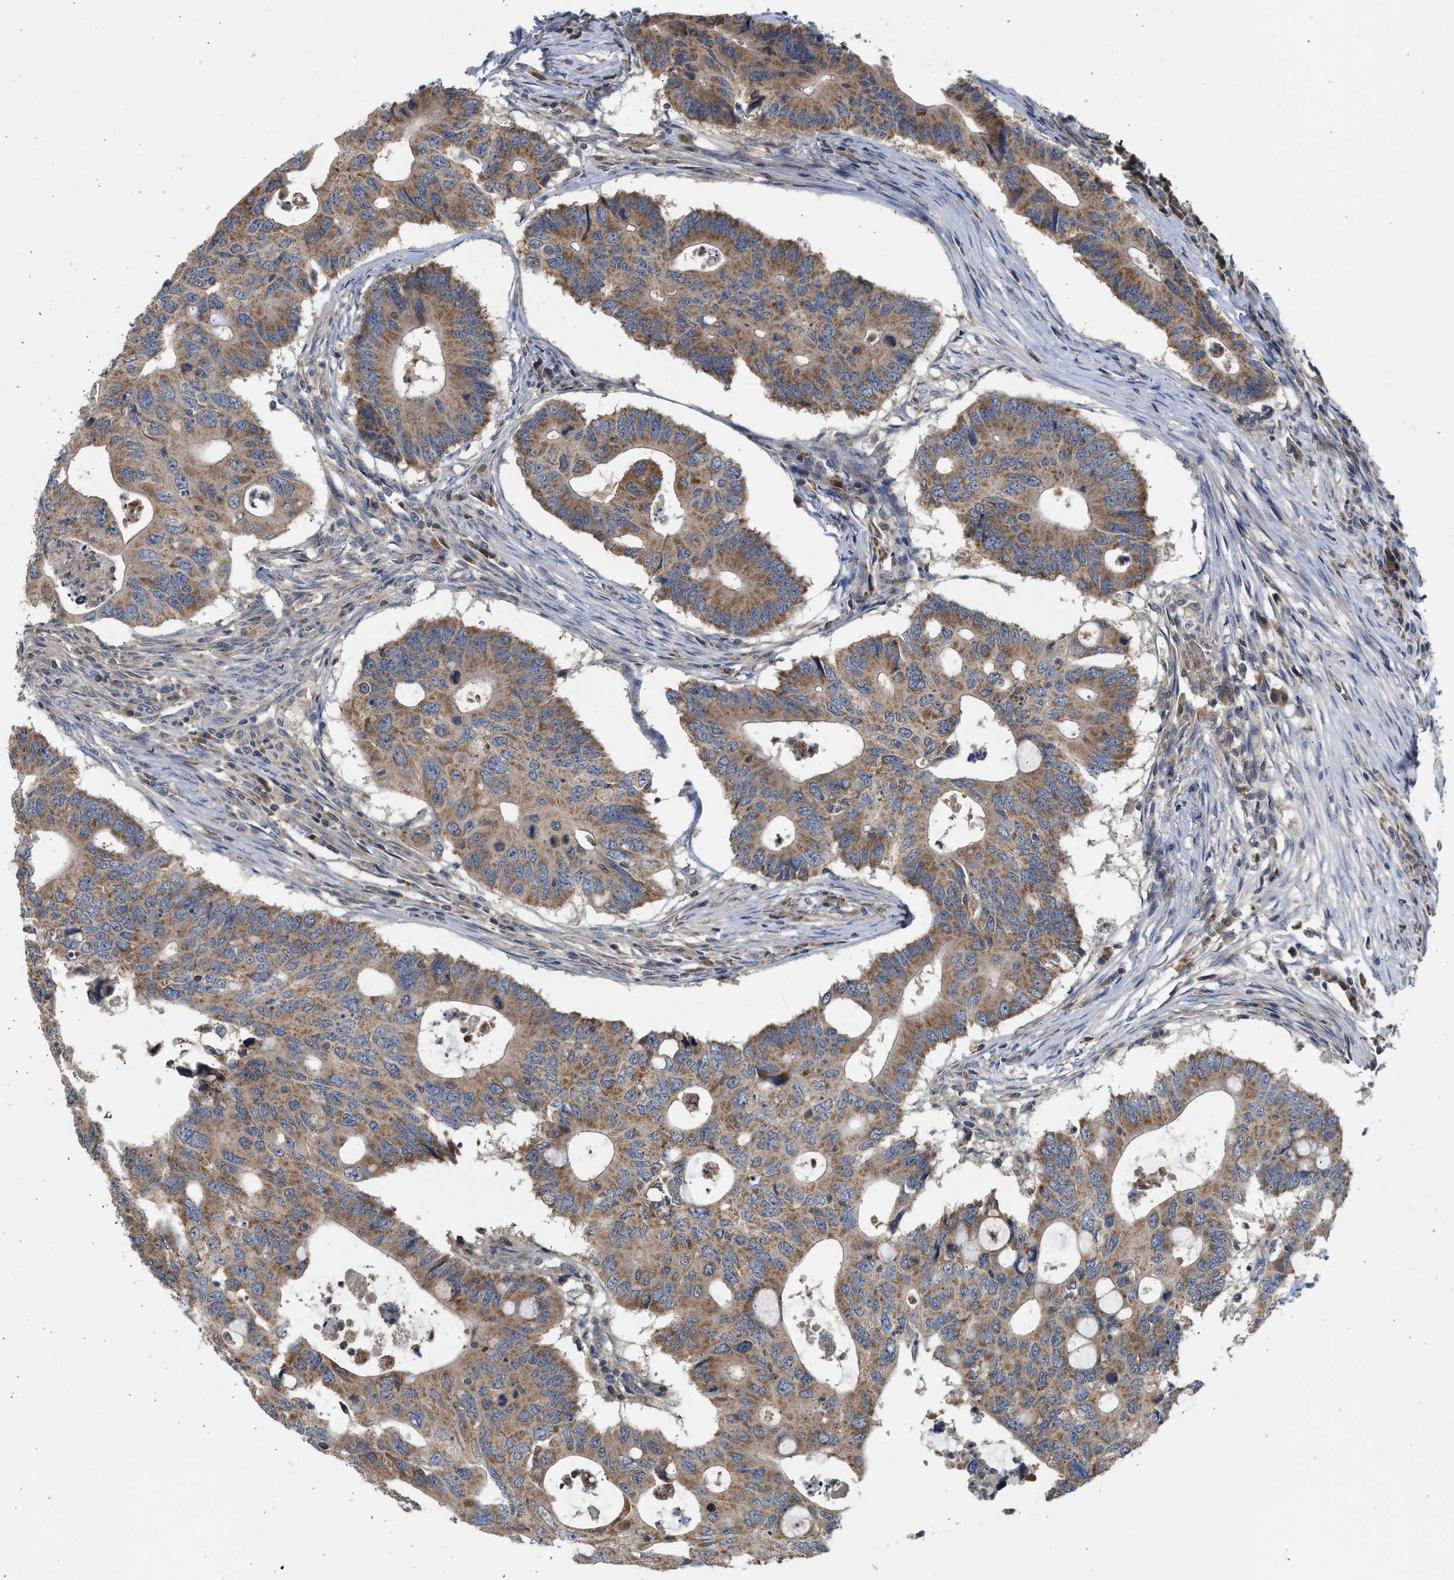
{"staining": {"intensity": "moderate", "quantity": ">75%", "location": "cytoplasmic/membranous"}, "tissue": "colorectal cancer", "cell_type": "Tumor cells", "image_type": "cancer", "snomed": [{"axis": "morphology", "description": "Adenocarcinoma, NOS"}, {"axis": "topography", "description": "Colon"}], "caption": "This histopathology image exhibits colorectal adenocarcinoma stained with immunohistochemistry (IHC) to label a protein in brown. The cytoplasmic/membranous of tumor cells show moderate positivity for the protein. Nuclei are counter-stained blue.", "gene": "CYP1A1", "patient": {"sex": "male", "age": 71}}